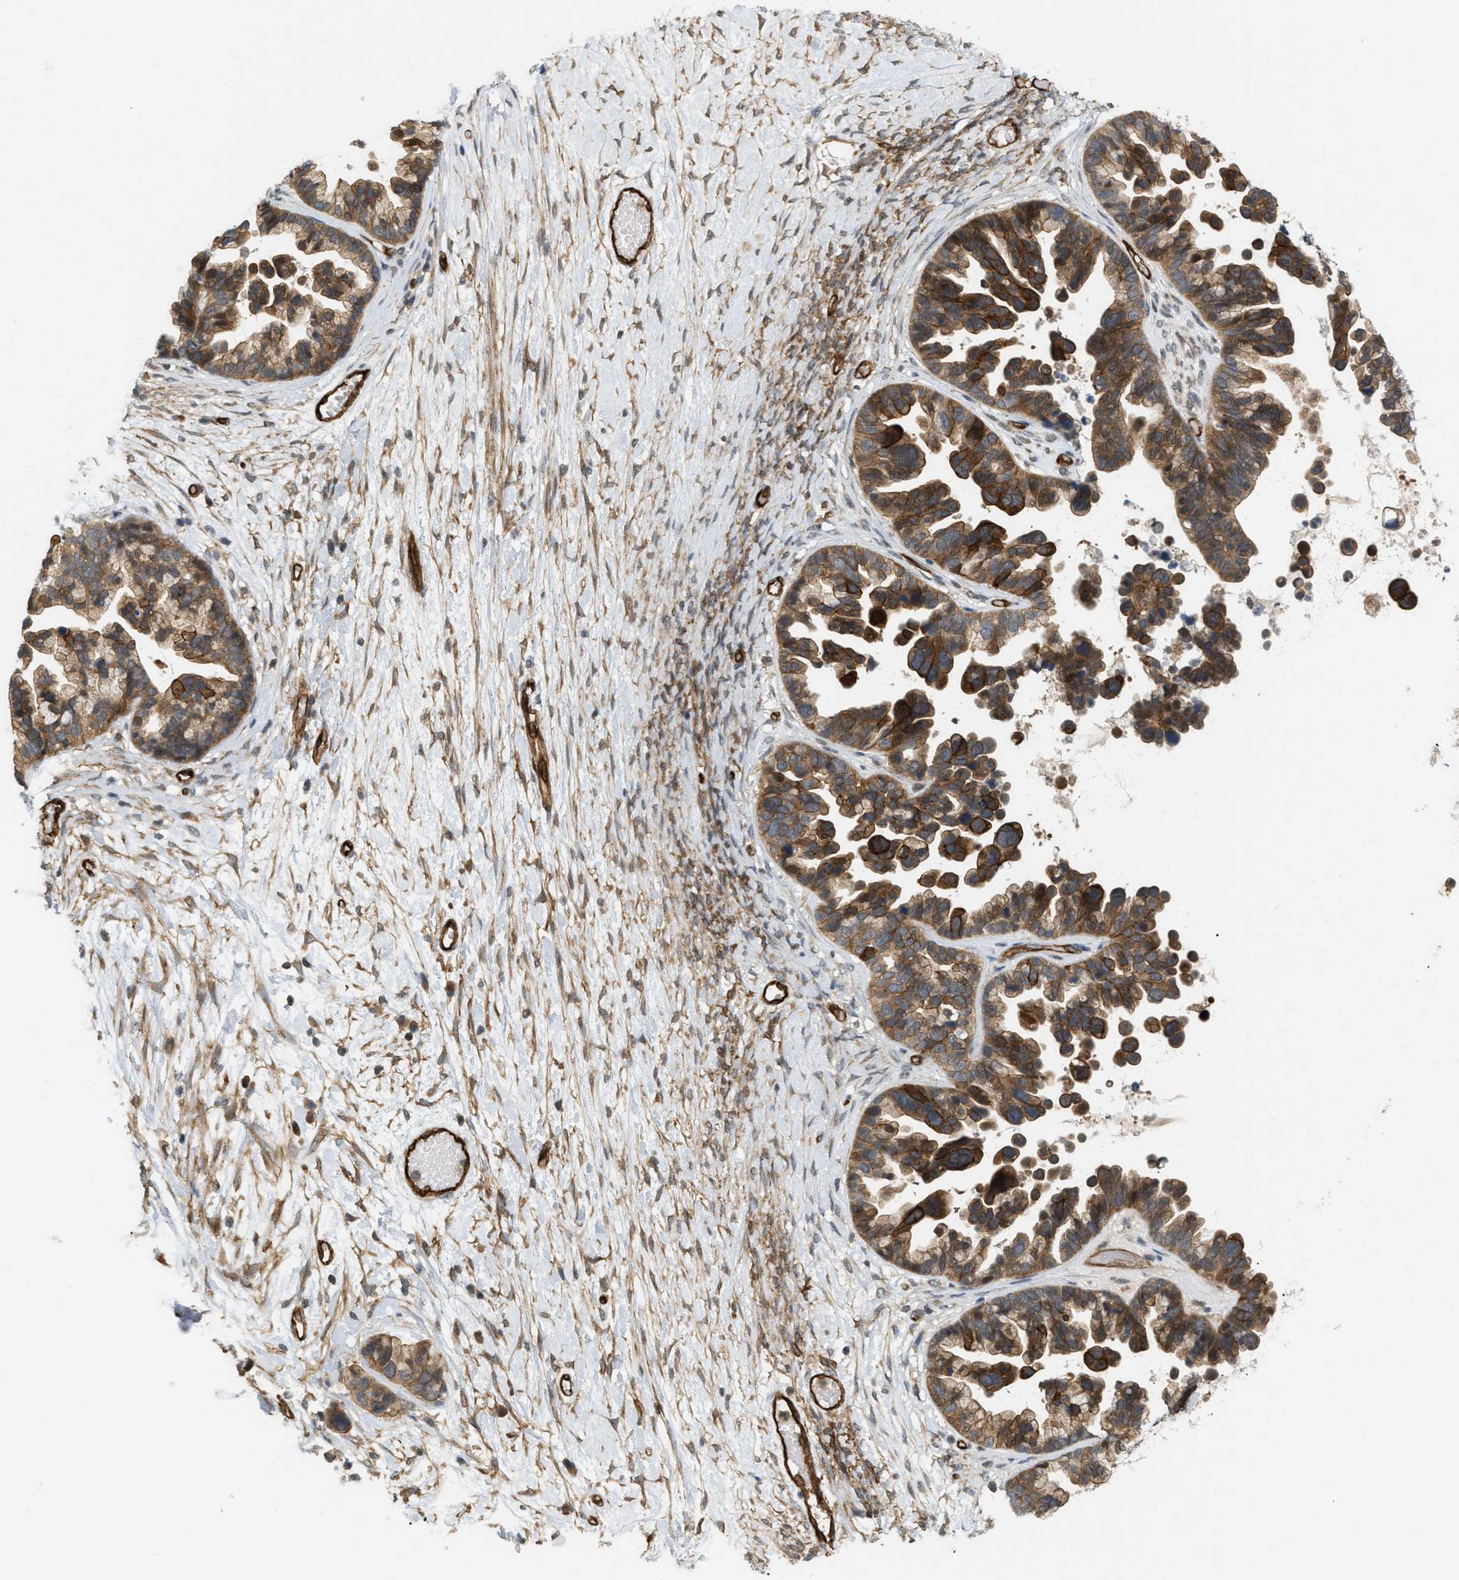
{"staining": {"intensity": "moderate", "quantity": ">75%", "location": "cytoplasmic/membranous"}, "tissue": "ovarian cancer", "cell_type": "Tumor cells", "image_type": "cancer", "snomed": [{"axis": "morphology", "description": "Cystadenocarcinoma, serous, NOS"}, {"axis": "topography", "description": "Ovary"}], "caption": "The histopathology image reveals staining of ovarian serous cystadenocarcinoma, revealing moderate cytoplasmic/membranous protein positivity (brown color) within tumor cells. (DAB (3,3'-diaminobenzidine) = brown stain, brightfield microscopy at high magnification).", "gene": "PALMD", "patient": {"sex": "female", "age": 56}}